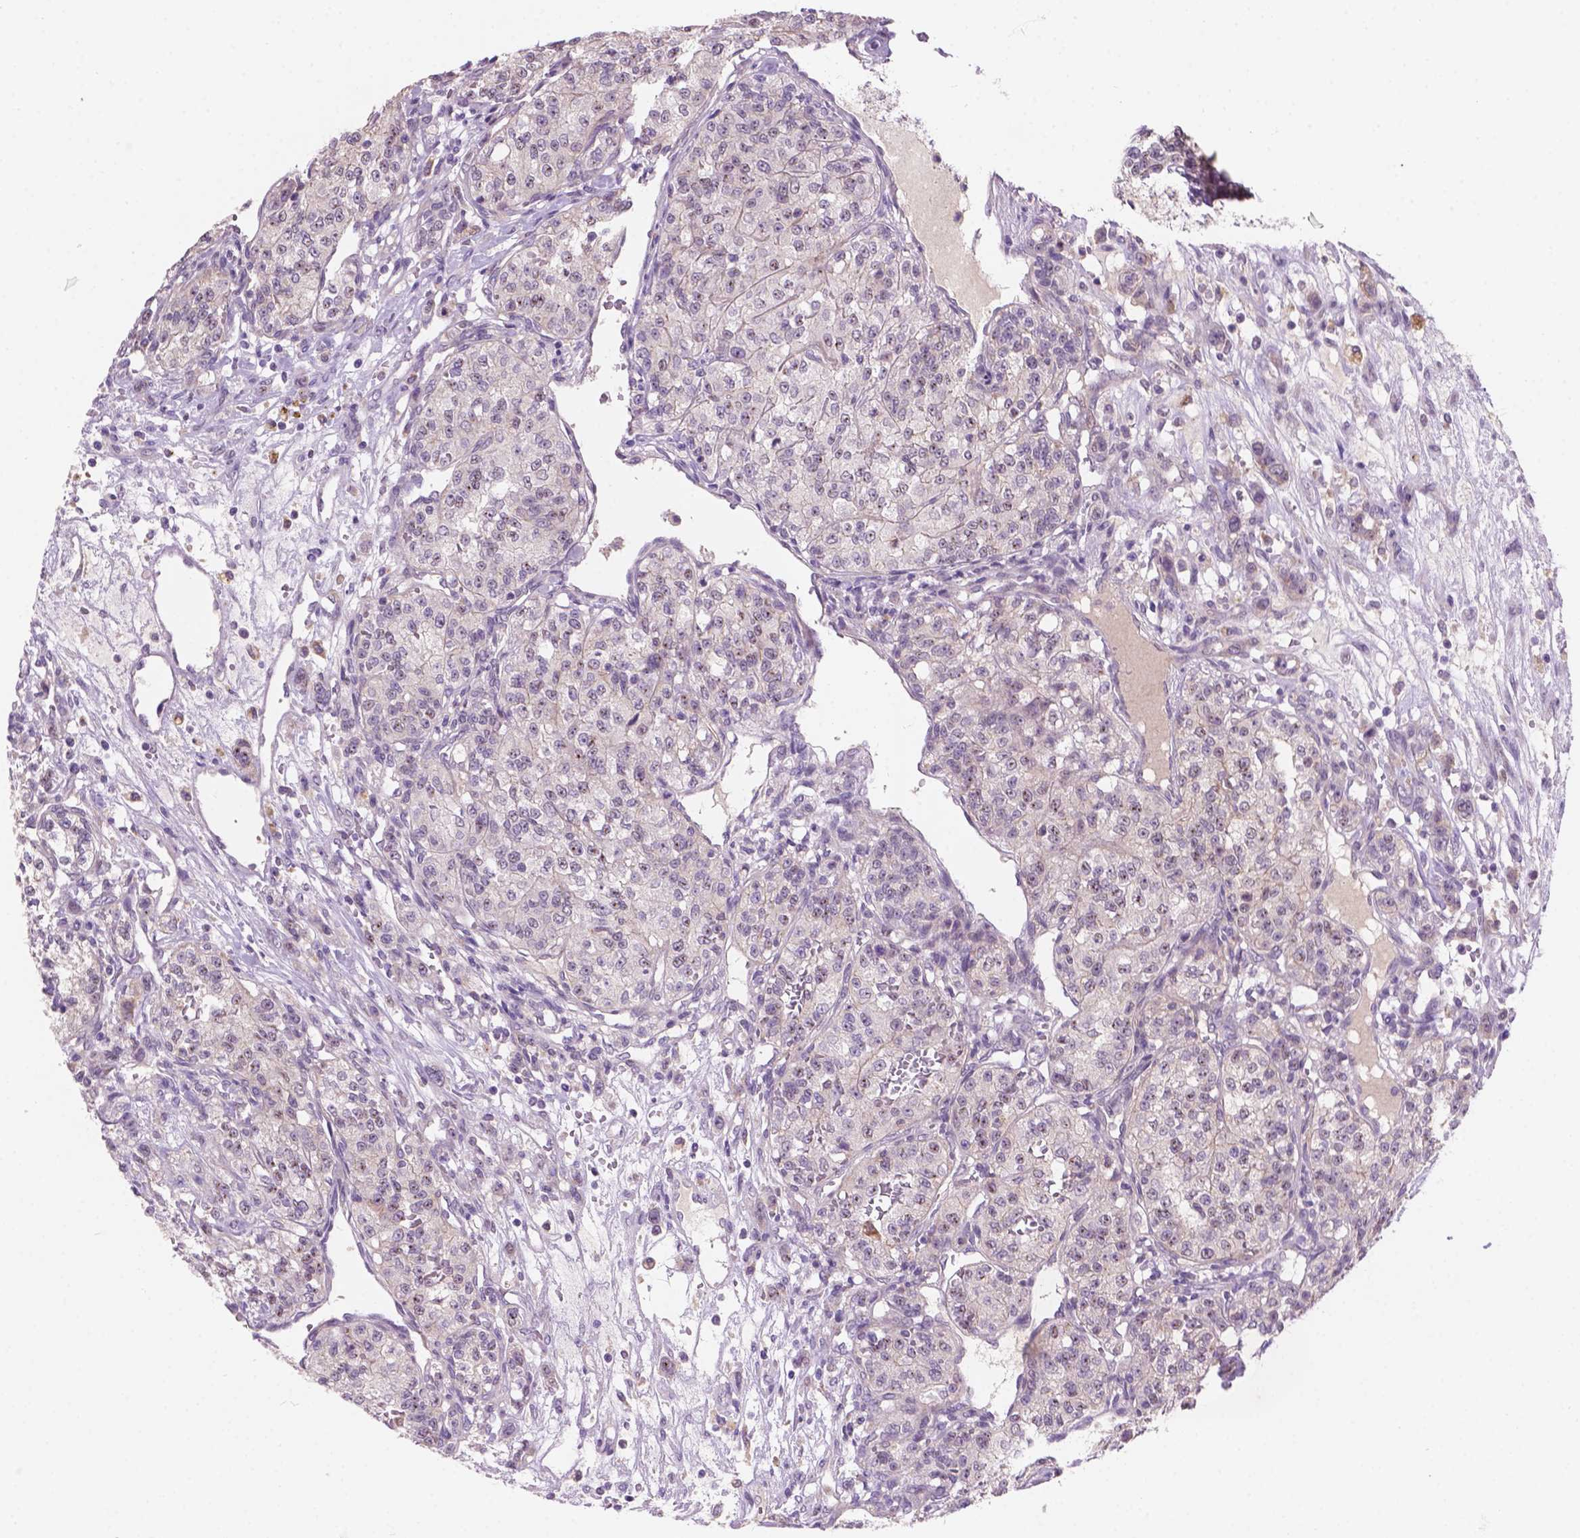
{"staining": {"intensity": "negative", "quantity": "none", "location": "none"}, "tissue": "renal cancer", "cell_type": "Tumor cells", "image_type": "cancer", "snomed": [{"axis": "morphology", "description": "Adenocarcinoma, NOS"}, {"axis": "topography", "description": "Kidney"}], "caption": "Human renal cancer (adenocarcinoma) stained for a protein using immunohistochemistry (IHC) displays no positivity in tumor cells.", "gene": "GXYLT2", "patient": {"sex": "female", "age": 63}}